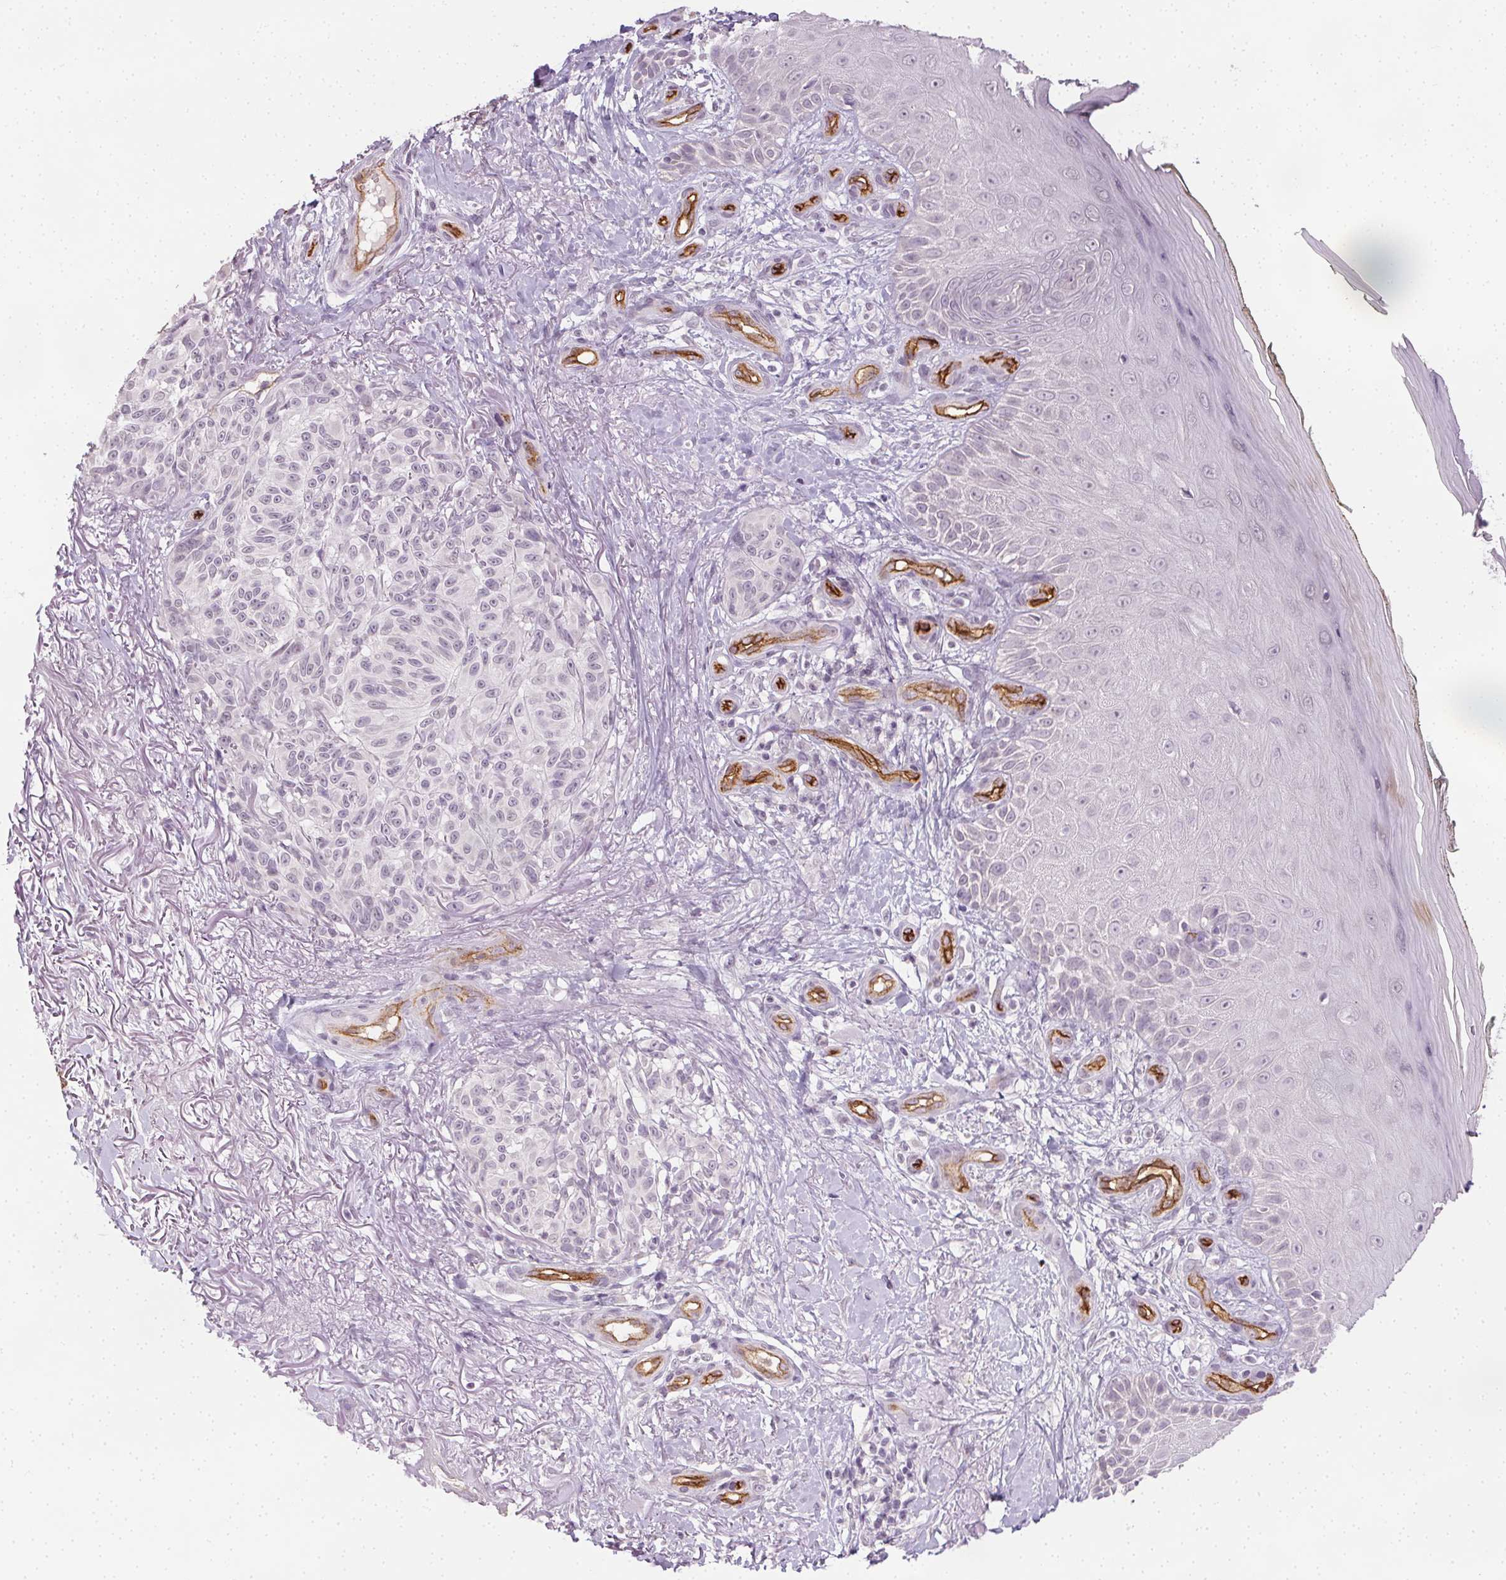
{"staining": {"intensity": "negative", "quantity": "none", "location": "none"}, "tissue": "melanoma", "cell_type": "Tumor cells", "image_type": "cancer", "snomed": [{"axis": "morphology", "description": "Malignant melanoma, NOS"}, {"axis": "topography", "description": "Skin"}], "caption": "Immunohistochemistry photomicrograph of melanoma stained for a protein (brown), which reveals no expression in tumor cells.", "gene": "PODXL", "patient": {"sex": "female", "age": 85}}